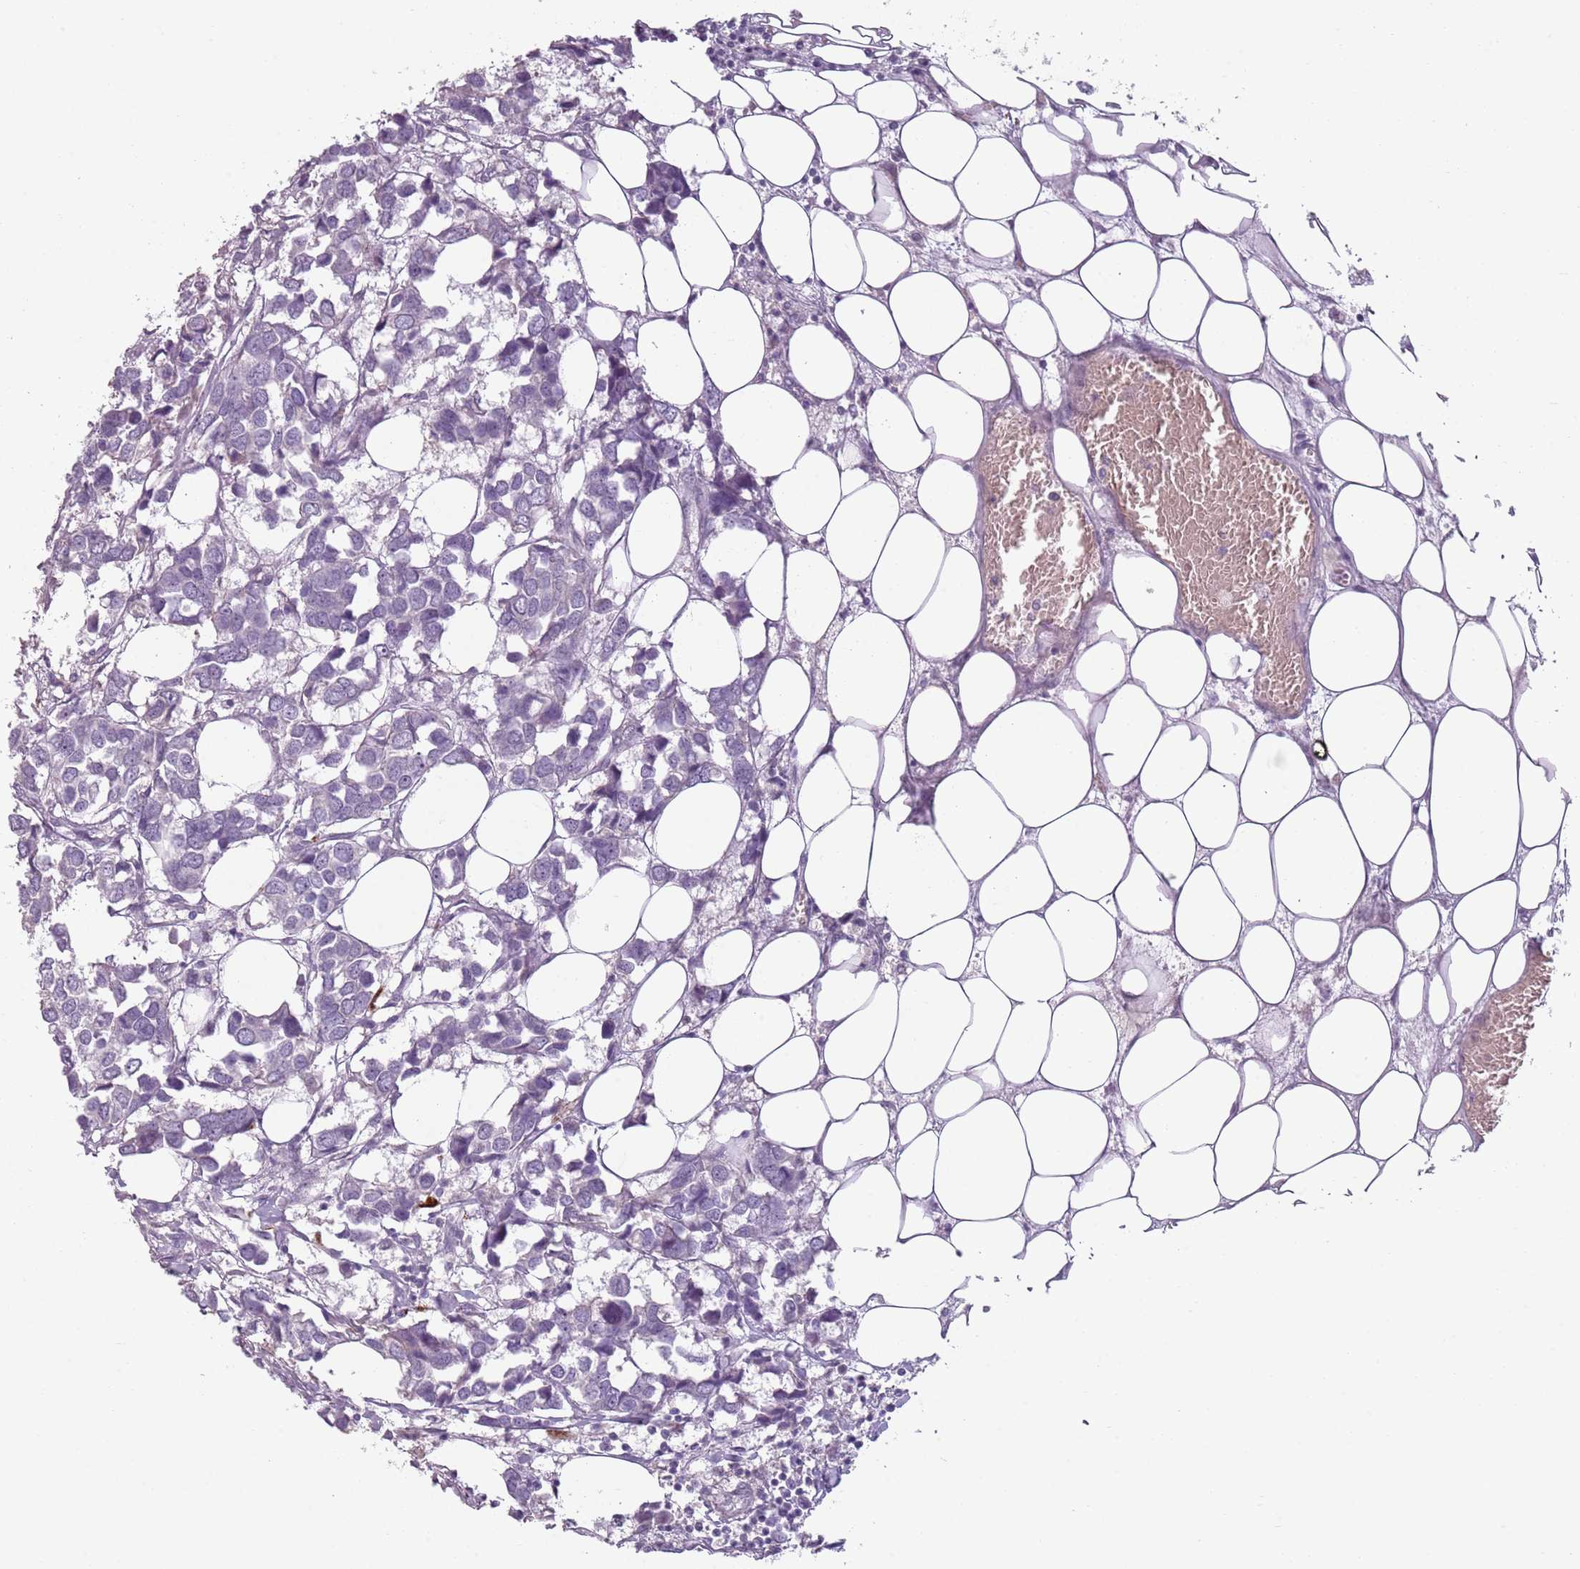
{"staining": {"intensity": "negative", "quantity": "none", "location": "none"}, "tissue": "breast cancer", "cell_type": "Tumor cells", "image_type": "cancer", "snomed": [{"axis": "morphology", "description": "Duct carcinoma"}, {"axis": "topography", "description": "Breast"}], "caption": "High power microscopy micrograph of an IHC photomicrograph of breast cancer (invasive ductal carcinoma), revealing no significant expression in tumor cells.", "gene": "PIEZO1", "patient": {"sex": "female", "age": 83}}